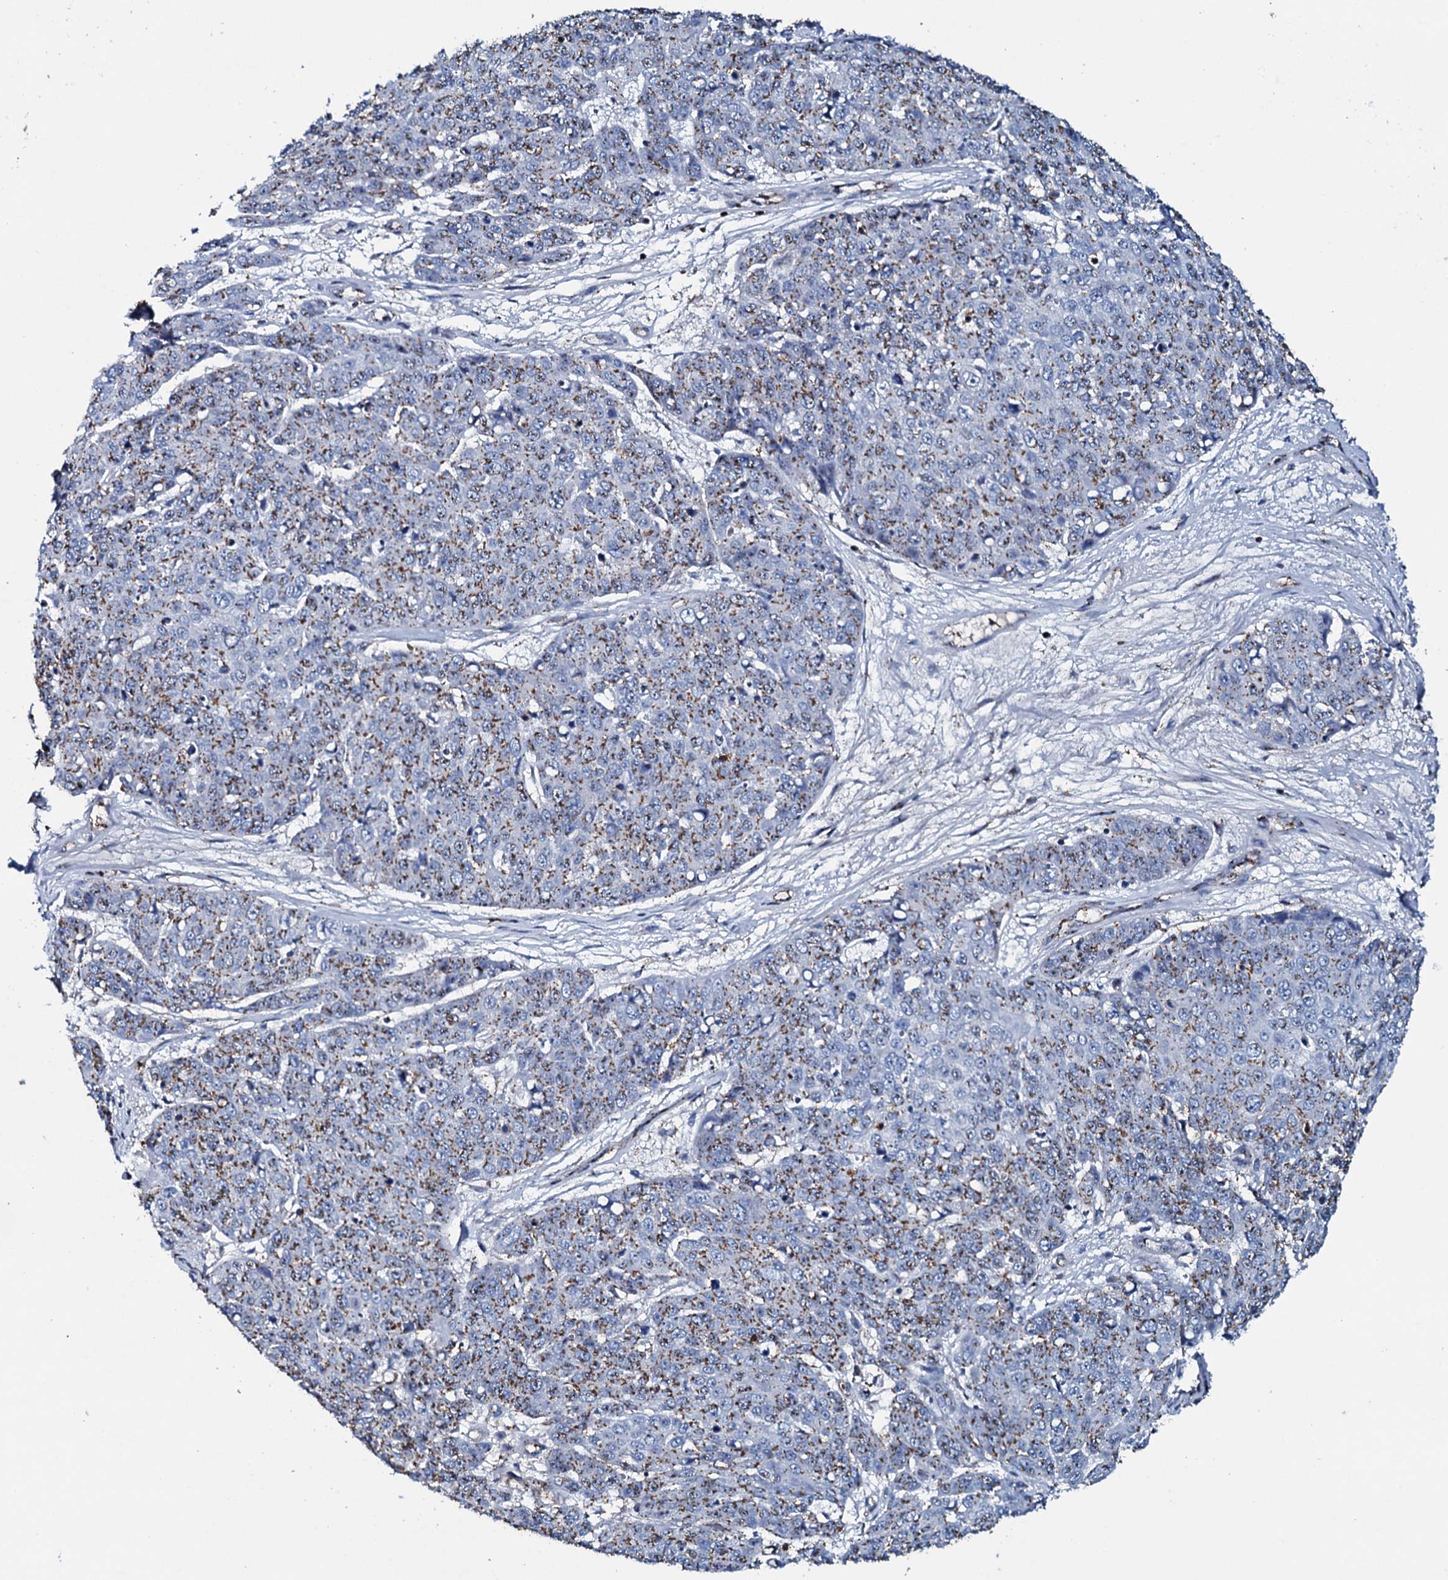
{"staining": {"intensity": "moderate", "quantity": "25%-75%", "location": "cytoplasmic/membranous,nuclear"}, "tissue": "skin cancer", "cell_type": "Tumor cells", "image_type": "cancer", "snomed": [{"axis": "morphology", "description": "Squamous cell carcinoma, NOS"}, {"axis": "topography", "description": "Skin"}], "caption": "A high-resolution photomicrograph shows immunohistochemistry staining of skin cancer, which exhibits moderate cytoplasmic/membranous and nuclear expression in approximately 25%-75% of tumor cells.", "gene": "MS4A4E", "patient": {"sex": "male", "age": 71}}